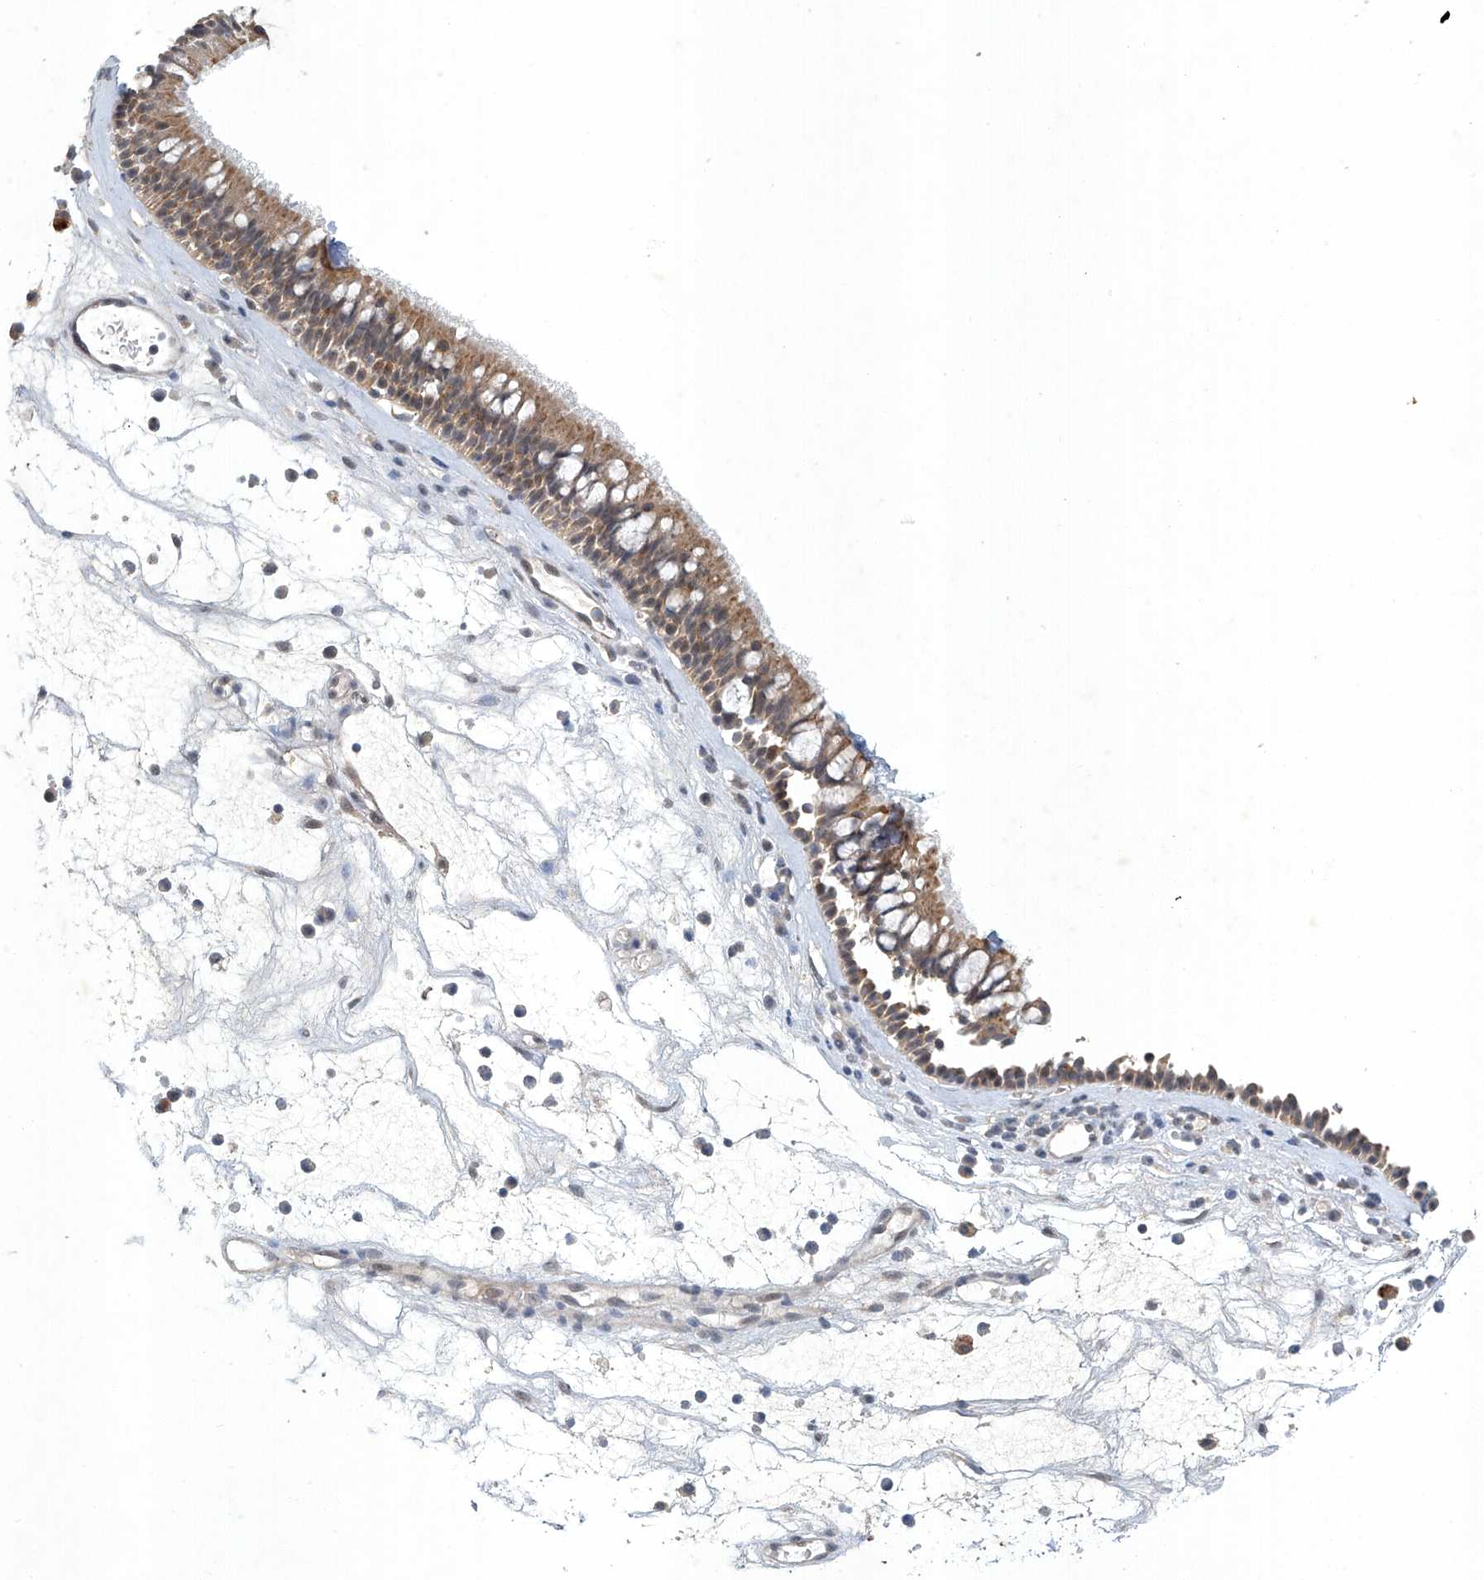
{"staining": {"intensity": "moderate", "quantity": ">75%", "location": "cytoplasmic/membranous"}, "tissue": "nasopharynx", "cell_type": "Respiratory epithelial cells", "image_type": "normal", "snomed": [{"axis": "morphology", "description": "Normal tissue, NOS"}, {"axis": "morphology", "description": "Inflammation, NOS"}, {"axis": "morphology", "description": "Malignant melanoma, Metastatic site"}, {"axis": "topography", "description": "Nasopharynx"}], "caption": "The immunohistochemical stain highlights moderate cytoplasmic/membranous positivity in respiratory epithelial cells of benign nasopharynx. Nuclei are stained in blue.", "gene": "TAF8", "patient": {"sex": "male", "age": 70}}